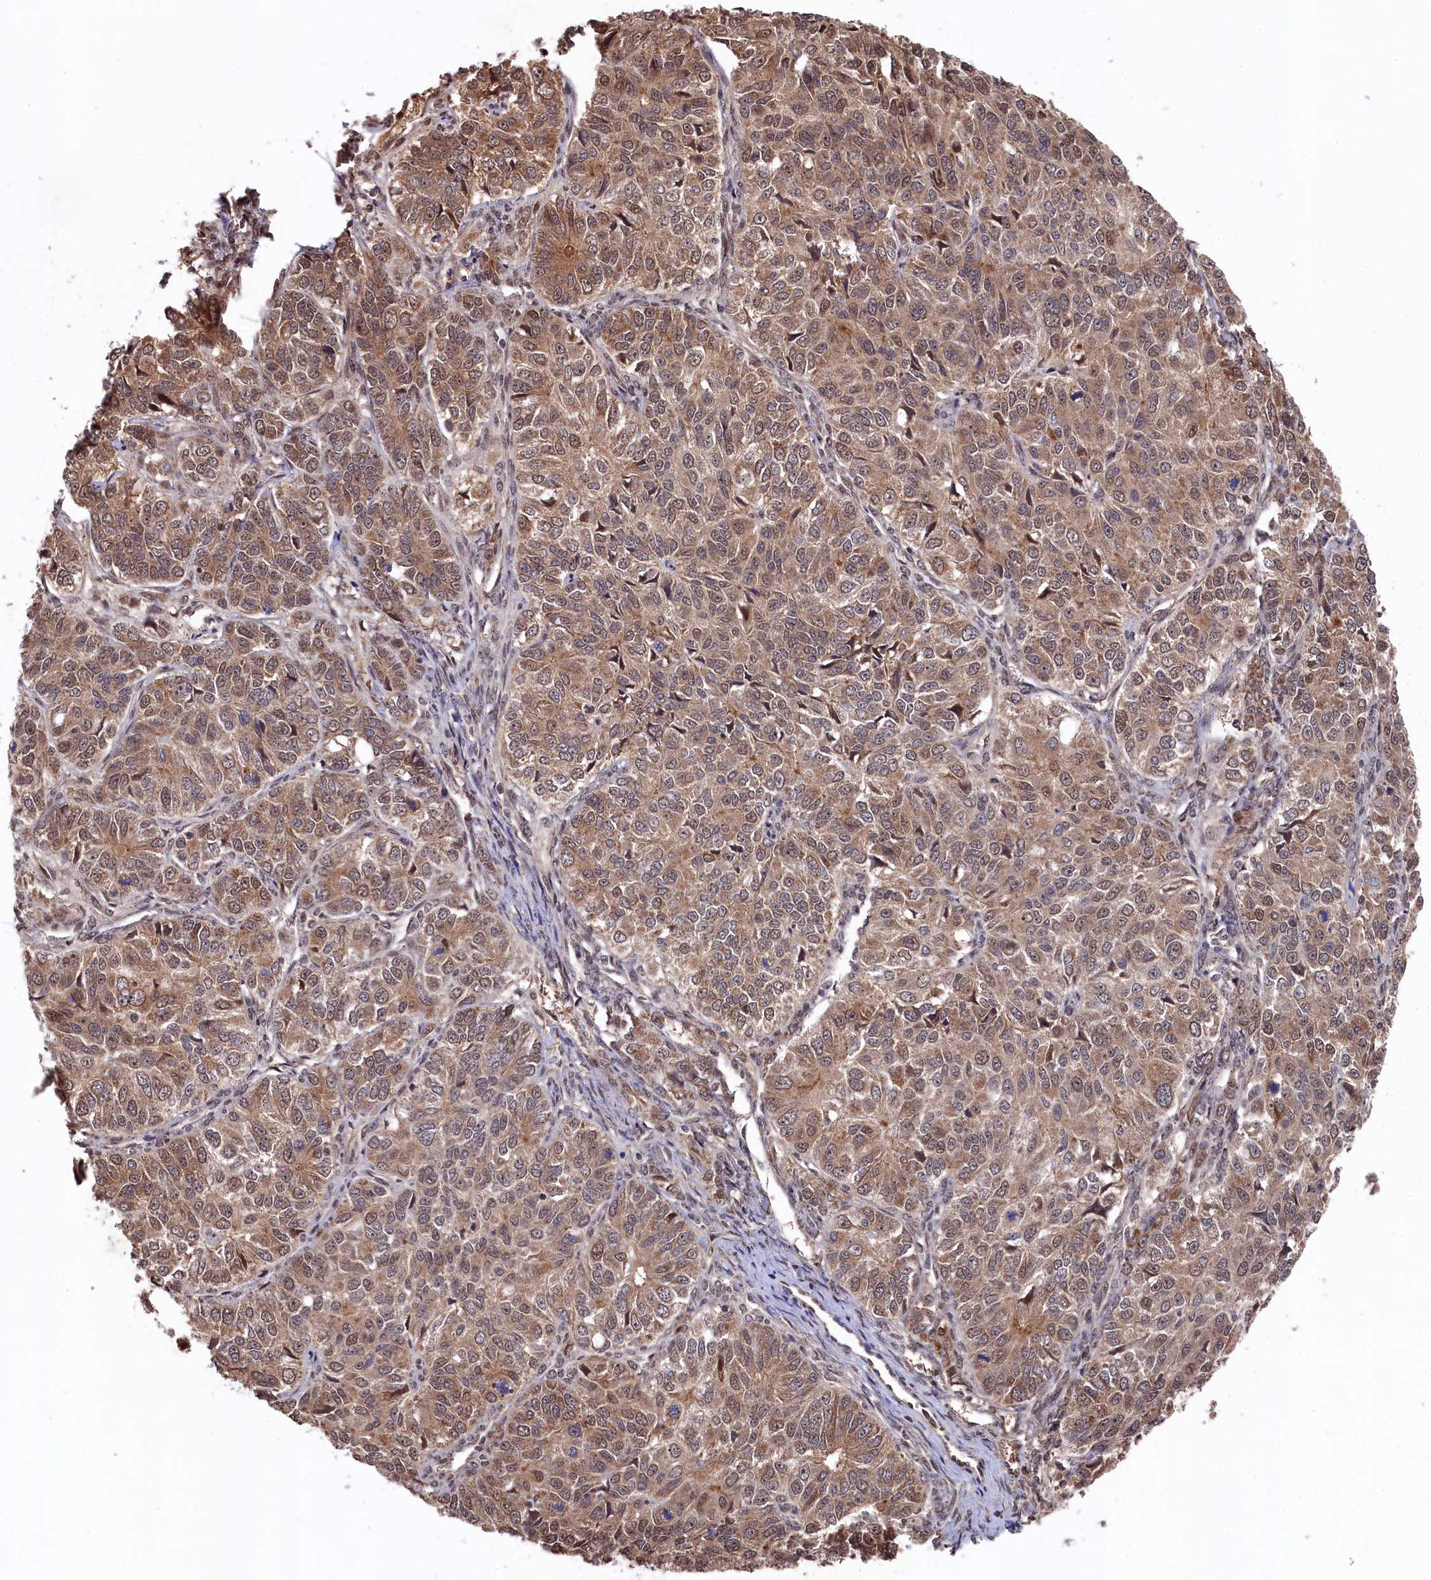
{"staining": {"intensity": "moderate", "quantity": ">75%", "location": "cytoplasmic/membranous,nuclear"}, "tissue": "ovarian cancer", "cell_type": "Tumor cells", "image_type": "cancer", "snomed": [{"axis": "morphology", "description": "Carcinoma, endometroid"}, {"axis": "topography", "description": "Ovary"}], "caption": "Protein staining of ovarian cancer tissue exhibits moderate cytoplasmic/membranous and nuclear positivity in approximately >75% of tumor cells.", "gene": "CLPX", "patient": {"sex": "female", "age": 51}}